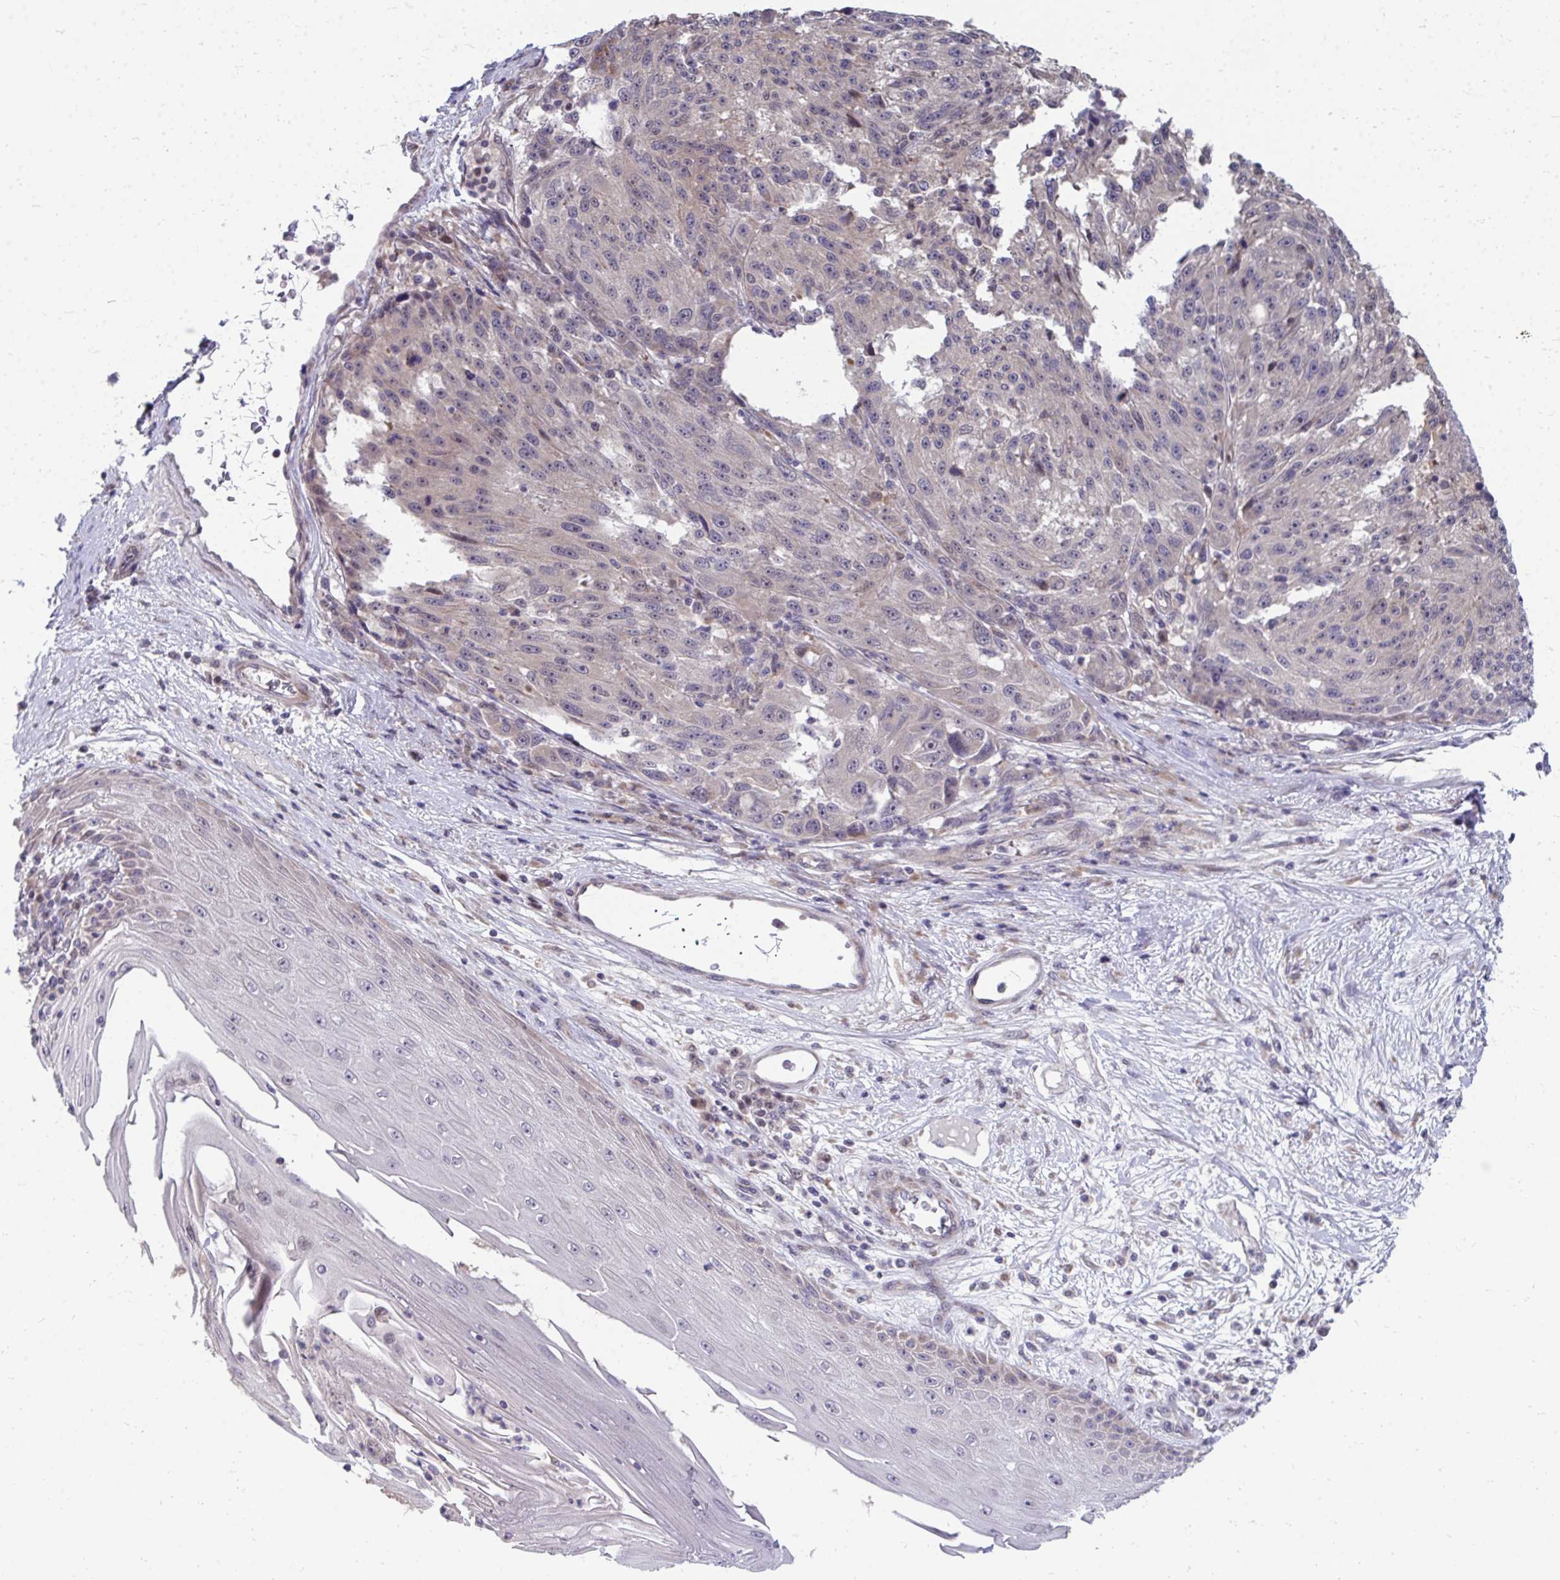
{"staining": {"intensity": "negative", "quantity": "none", "location": "none"}, "tissue": "melanoma", "cell_type": "Tumor cells", "image_type": "cancer", "snomed": [{"axis": "morphology", "description": "Malignant melanoma, NOS"}, {"axis": "topography", "description": "Skin"}], "caption": "Tumor cells show no significant staining in melanoma.", "gene": "MROH8", "patient": {"sex": "male", "age": 53}}